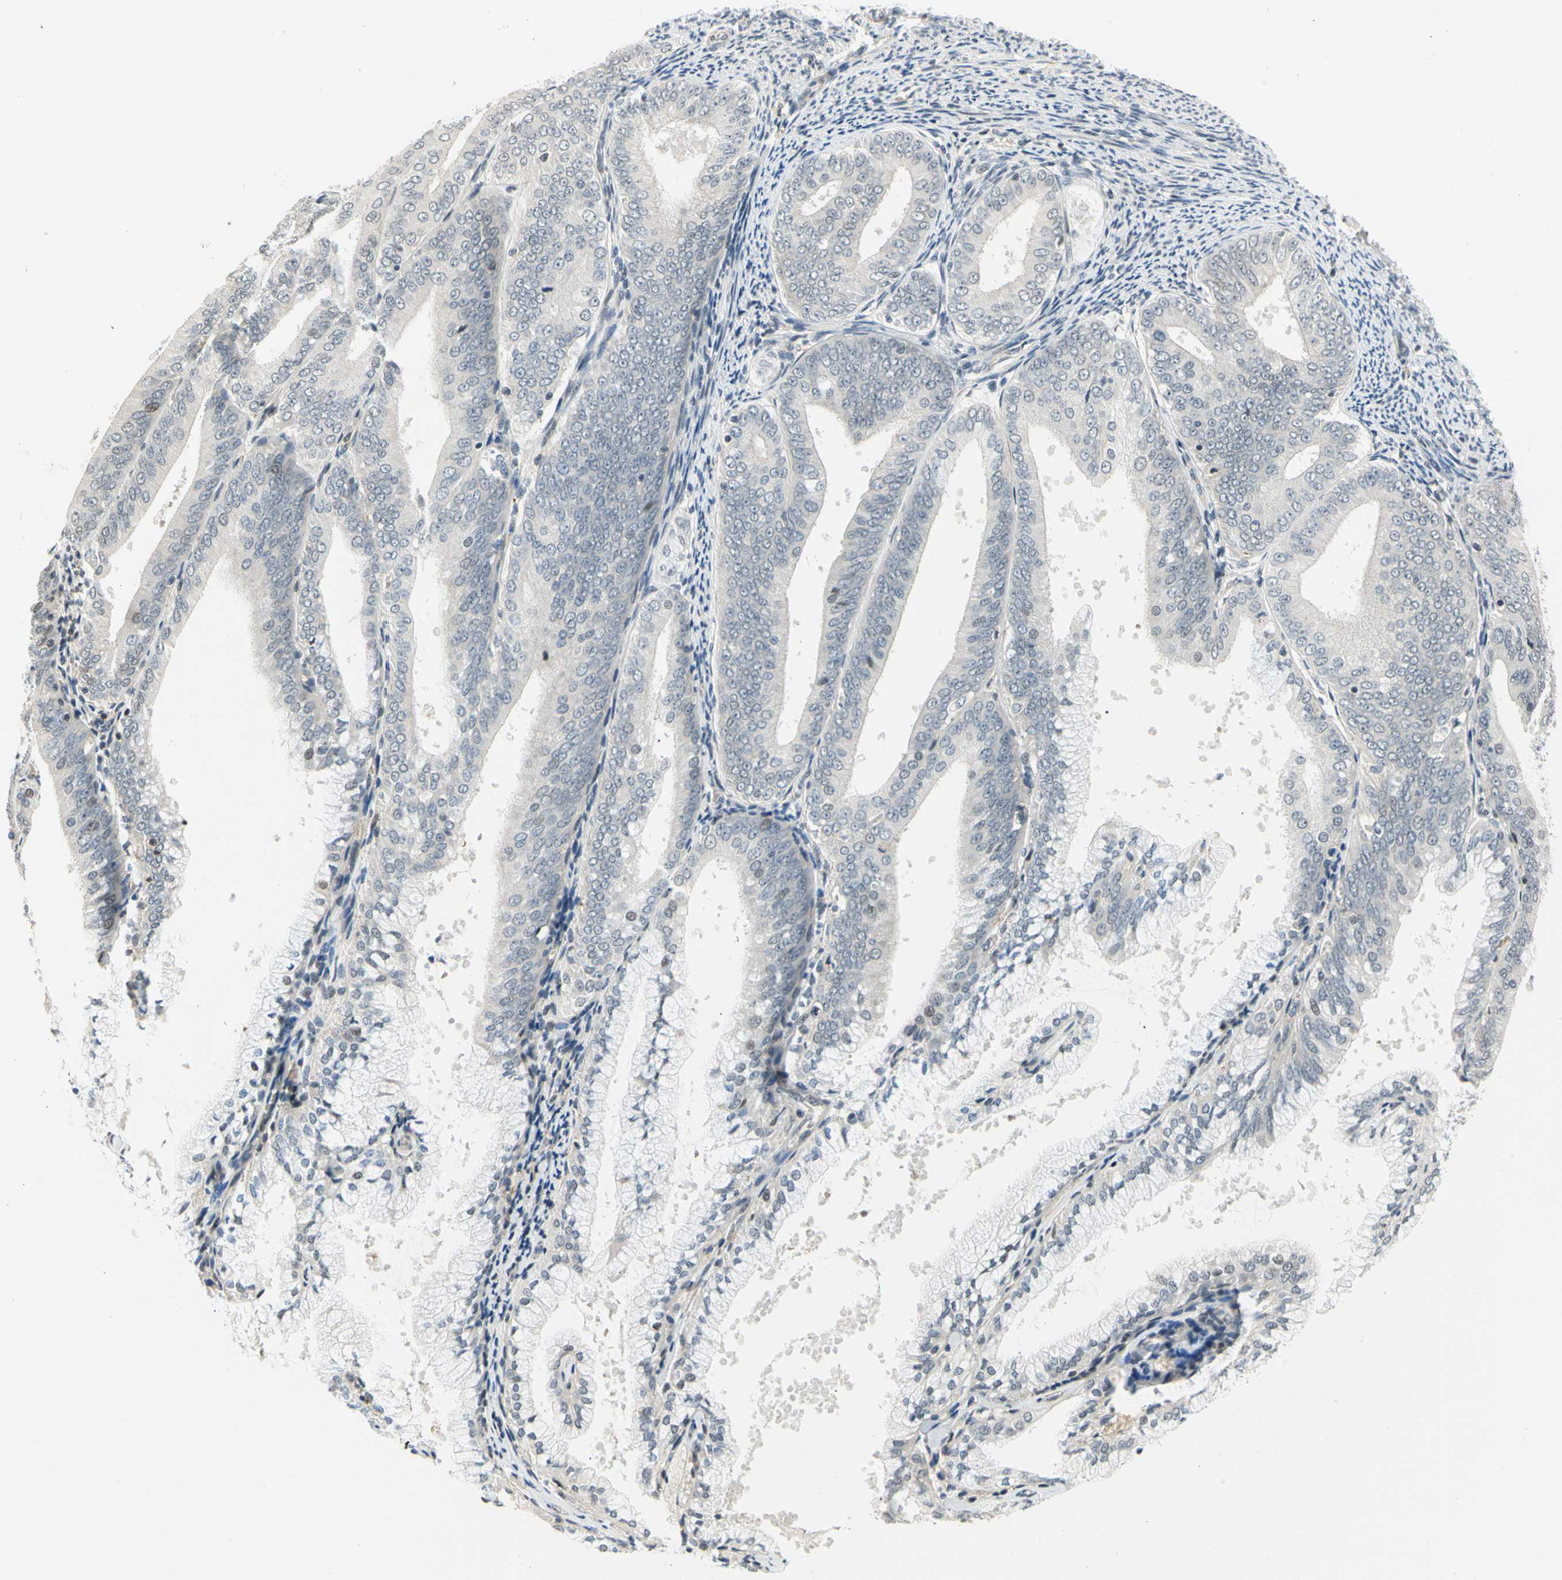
{"staining": {"intensity": "negative", "quantity": "none", "location": "none"}, "tissue": "endometrial cancer", "cell_type": "Tumor cells", "image_type": "cancer", "snomed": [{"axis": "morphology", "description": "Adenocarcinoma, NOS"}, {"axis": "topography", "description": "Endometrium"}], "caption": "Immunohistochemical staining of human endometrial cancer shows no significant staining in tumor cells.", "gene": "IMPG2", "patient": {"sex": "female", "age": 63}}